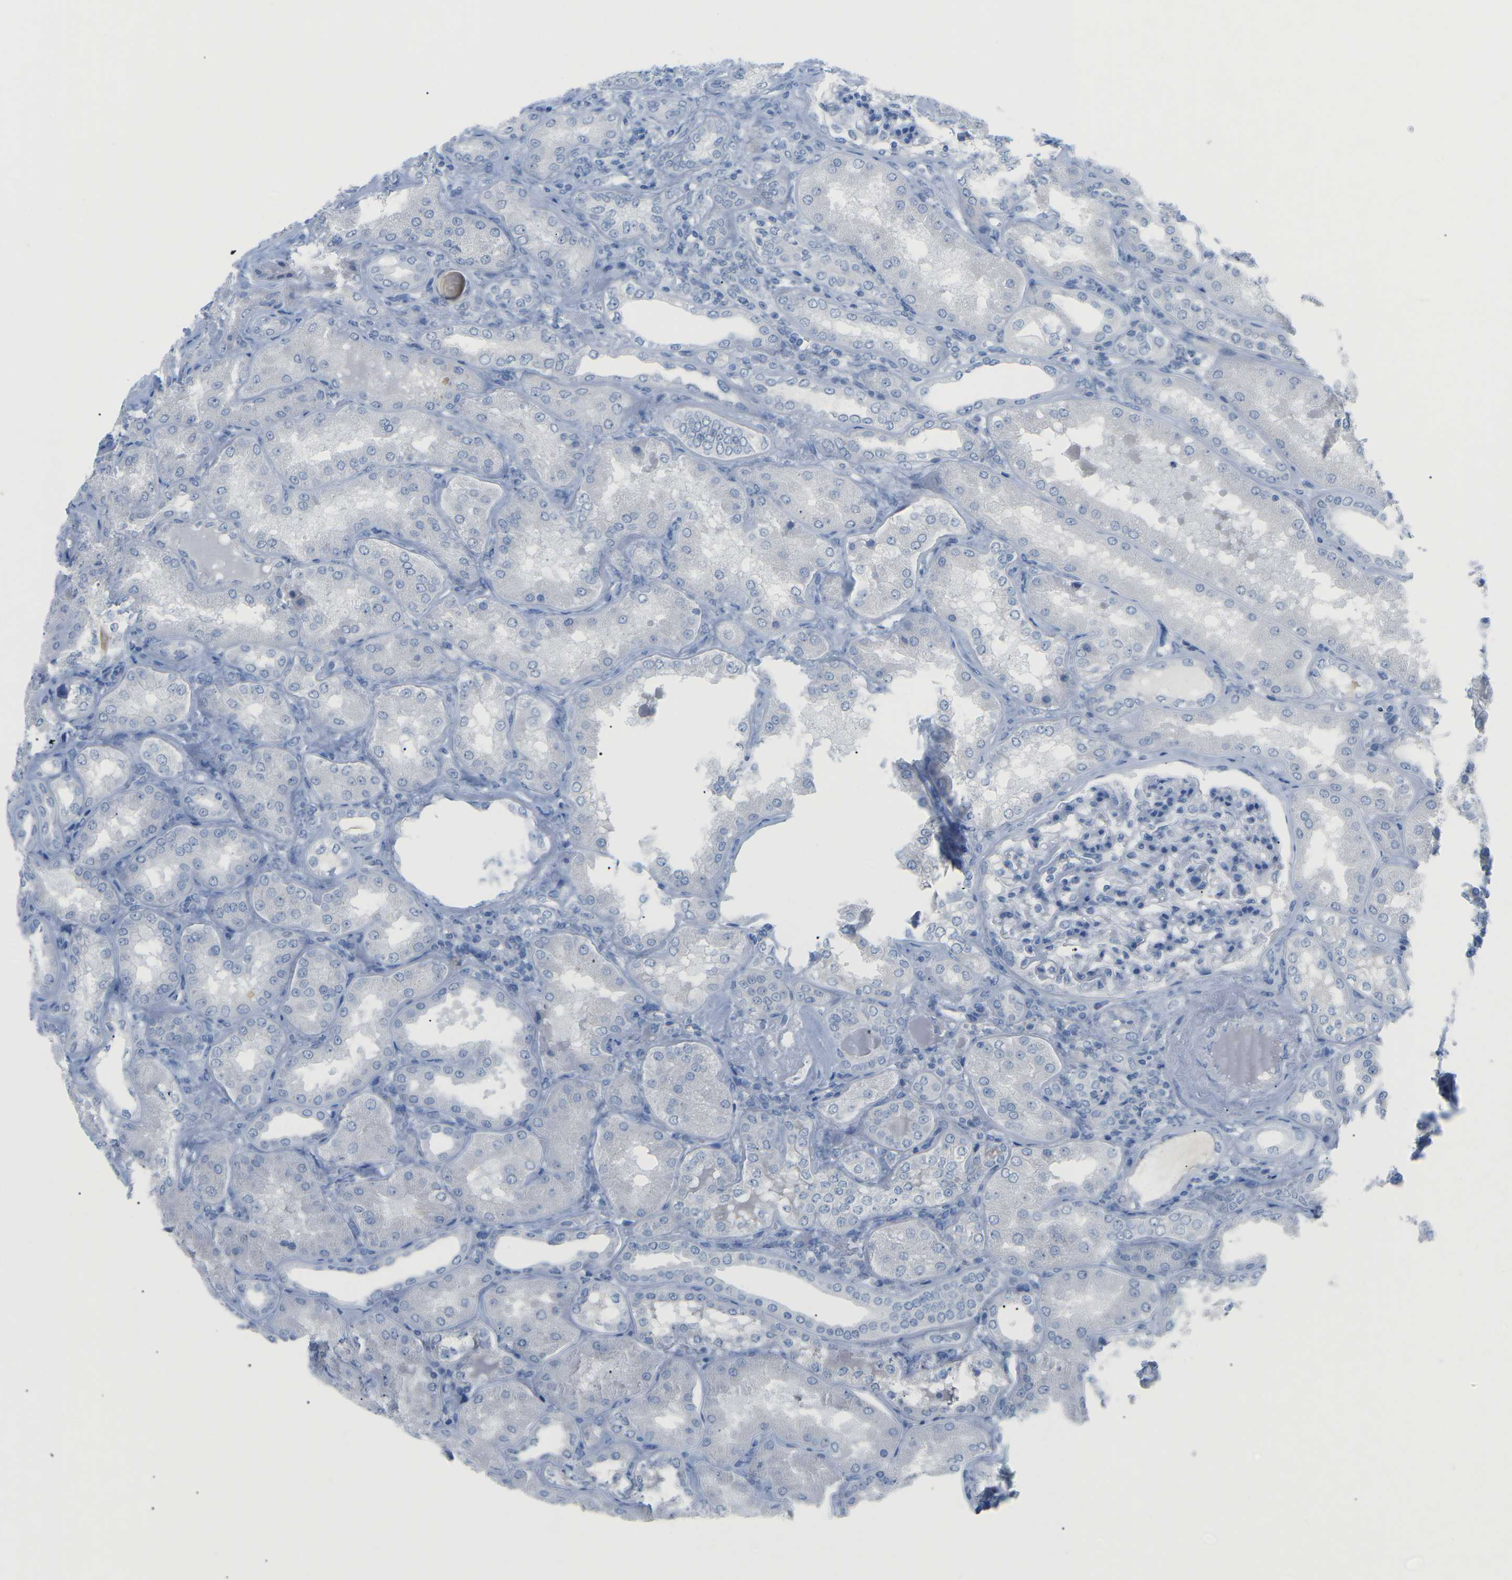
{"staining": {"intensity": "negative", "quantity": "none", "location": "none"}, "tissue": "kidney", "cell_type": "Cells in glomeruli", "image_type": "normal", "snomed": [{"axis": "morphology", "description": "Normal tissue, NOS"}, {"axis": "topography", "description": "Kidney"}], "caption": "DAB (3,3'-diaminobenzidine) immunohistochemical staining of benign human kidney displays no significant positivity in cells in glomeruli.", "gene": "HBG2", "patient": {"sex": "female", "age": 56}}